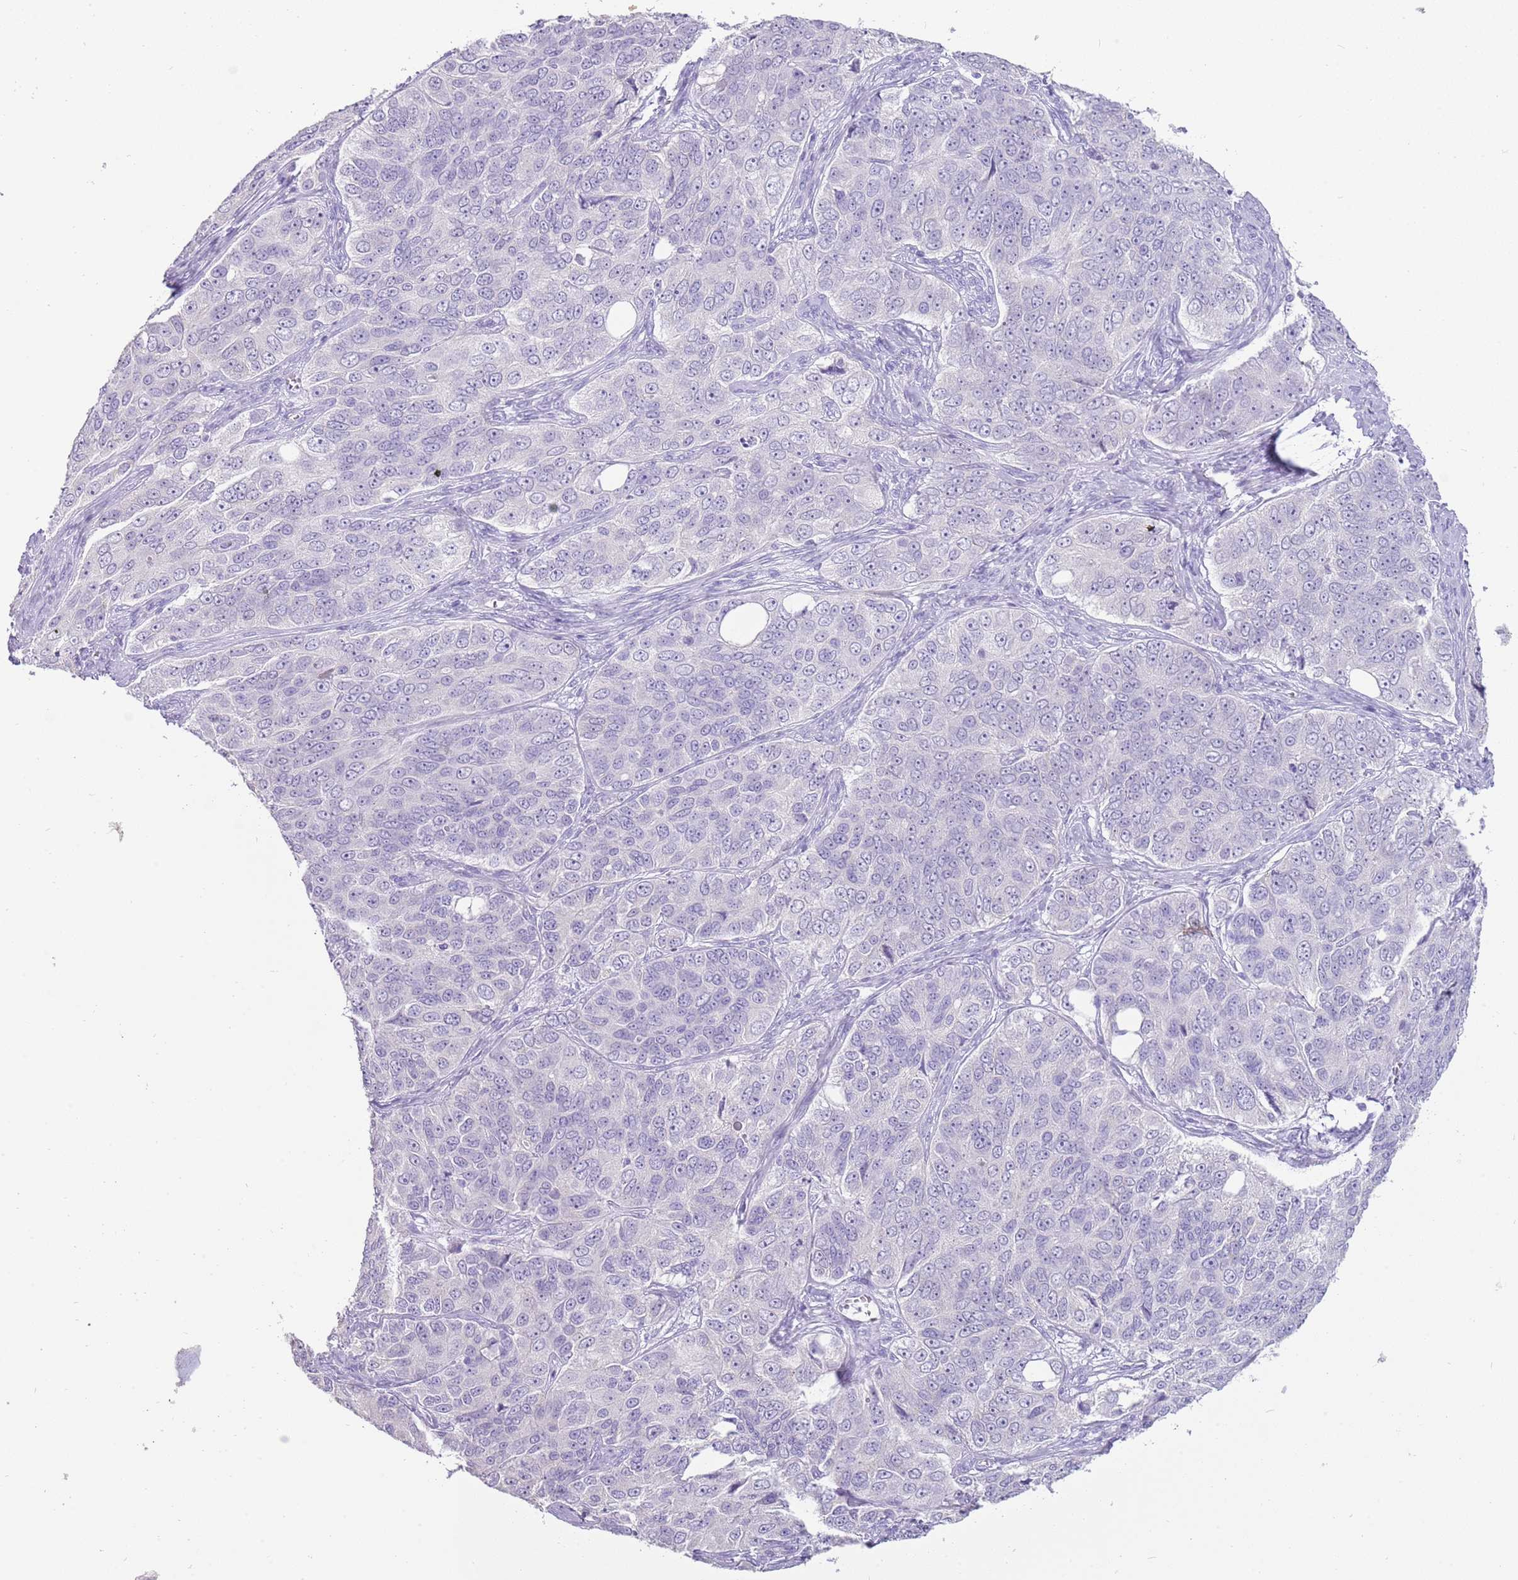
{"staining": {"intensity": "negative", "quantity": "none", "location": "none"}, "tissue": "ovarian cancer", "cell_type": "Tumor cells", "image_type": "cancer", "snomed": [{"axis": "morphology", "description": "Carcinoma, endometroid"}, {"axis": "topography", "description": "Ovary"}], "caption": "A high-resolution photomicrograph shows IHC staining of ovarian cancer (endometroid carcinoma), which exhibits no significant positivity in tumor cells.", "gene": "NBPF3", "patient": {"sex": "female", "age": 51}}